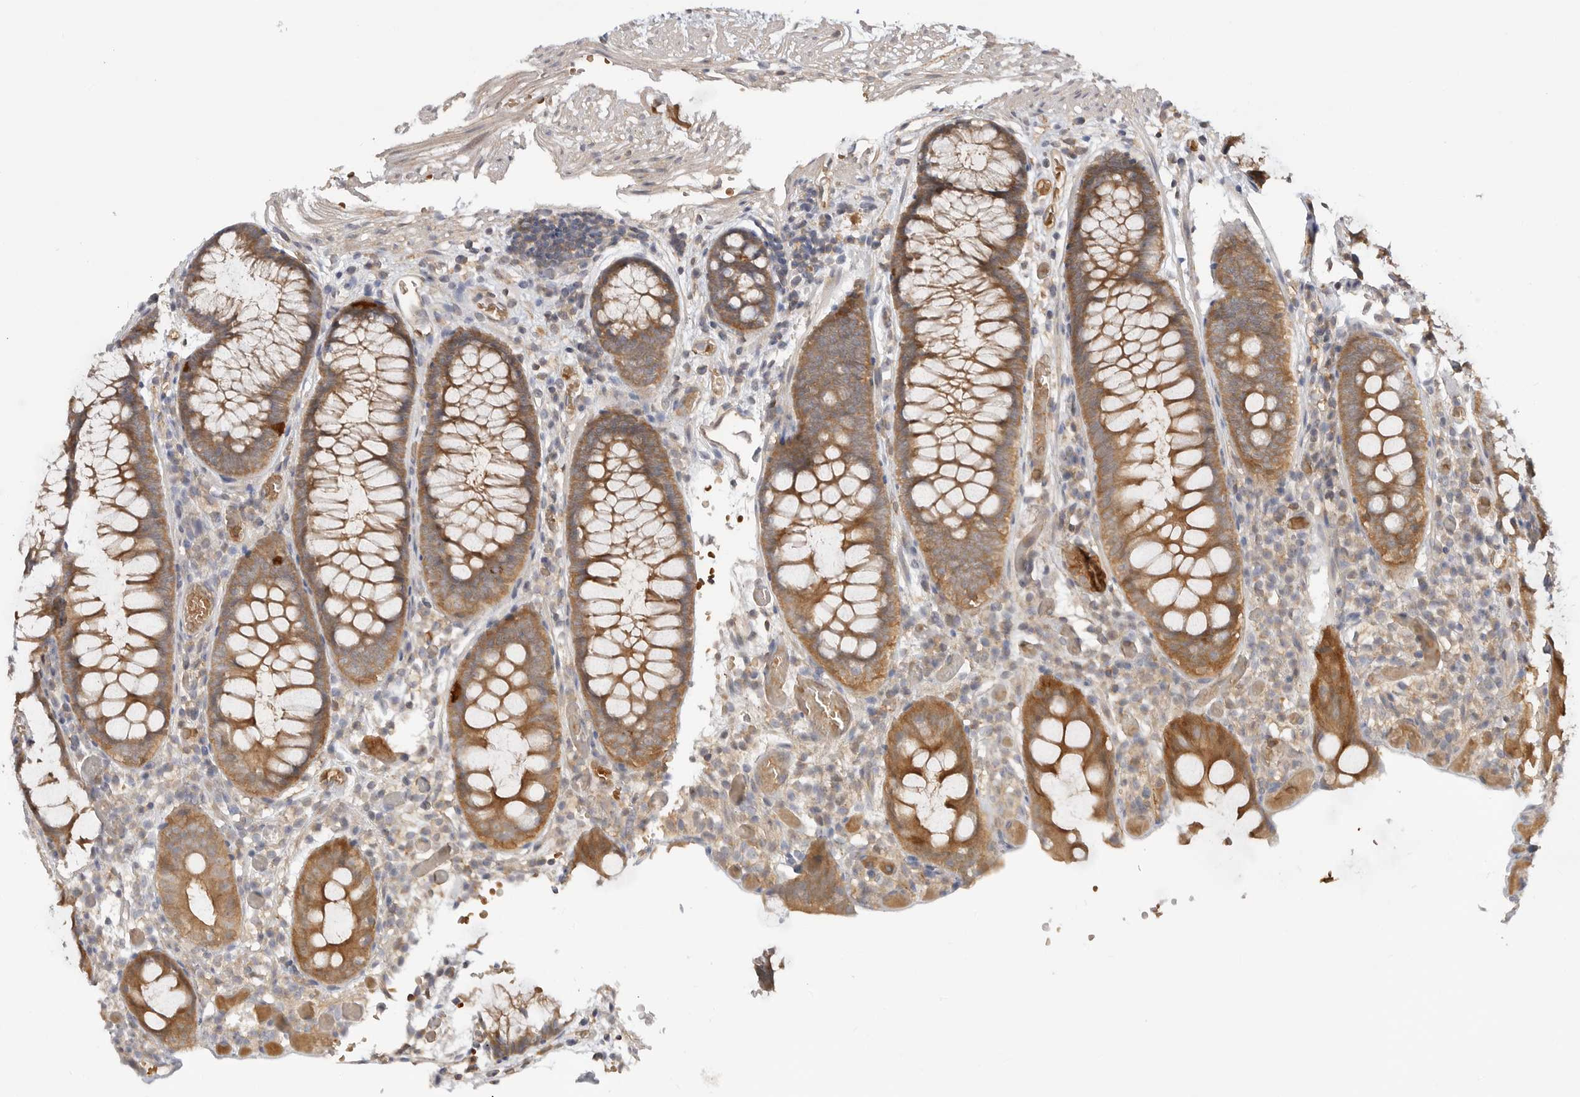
{"staining": {"intensity": "weak", "quantity": ">75%", "location": "cytoplasmic/membranous"}, "tissue": "colon", "cell_type": "Endothelial cells", "image_type": "normal", "snomed": [{"axis": "morphology", "description": "Normal tissue, NOS"}, {"axis": "topography", "description": "Colon"}], "caption": "Protein expression analysis of normal human colon reveals weak cytoplasmic/membranous expression in approximately >75% of endothelial cells. The staining was performed using DAB, with brown indicating positive protein expression. Nuclei are stained blue with hematoxylin.", "gene": "CLDN12", "patient": {"sex": "male", "age": 14}}